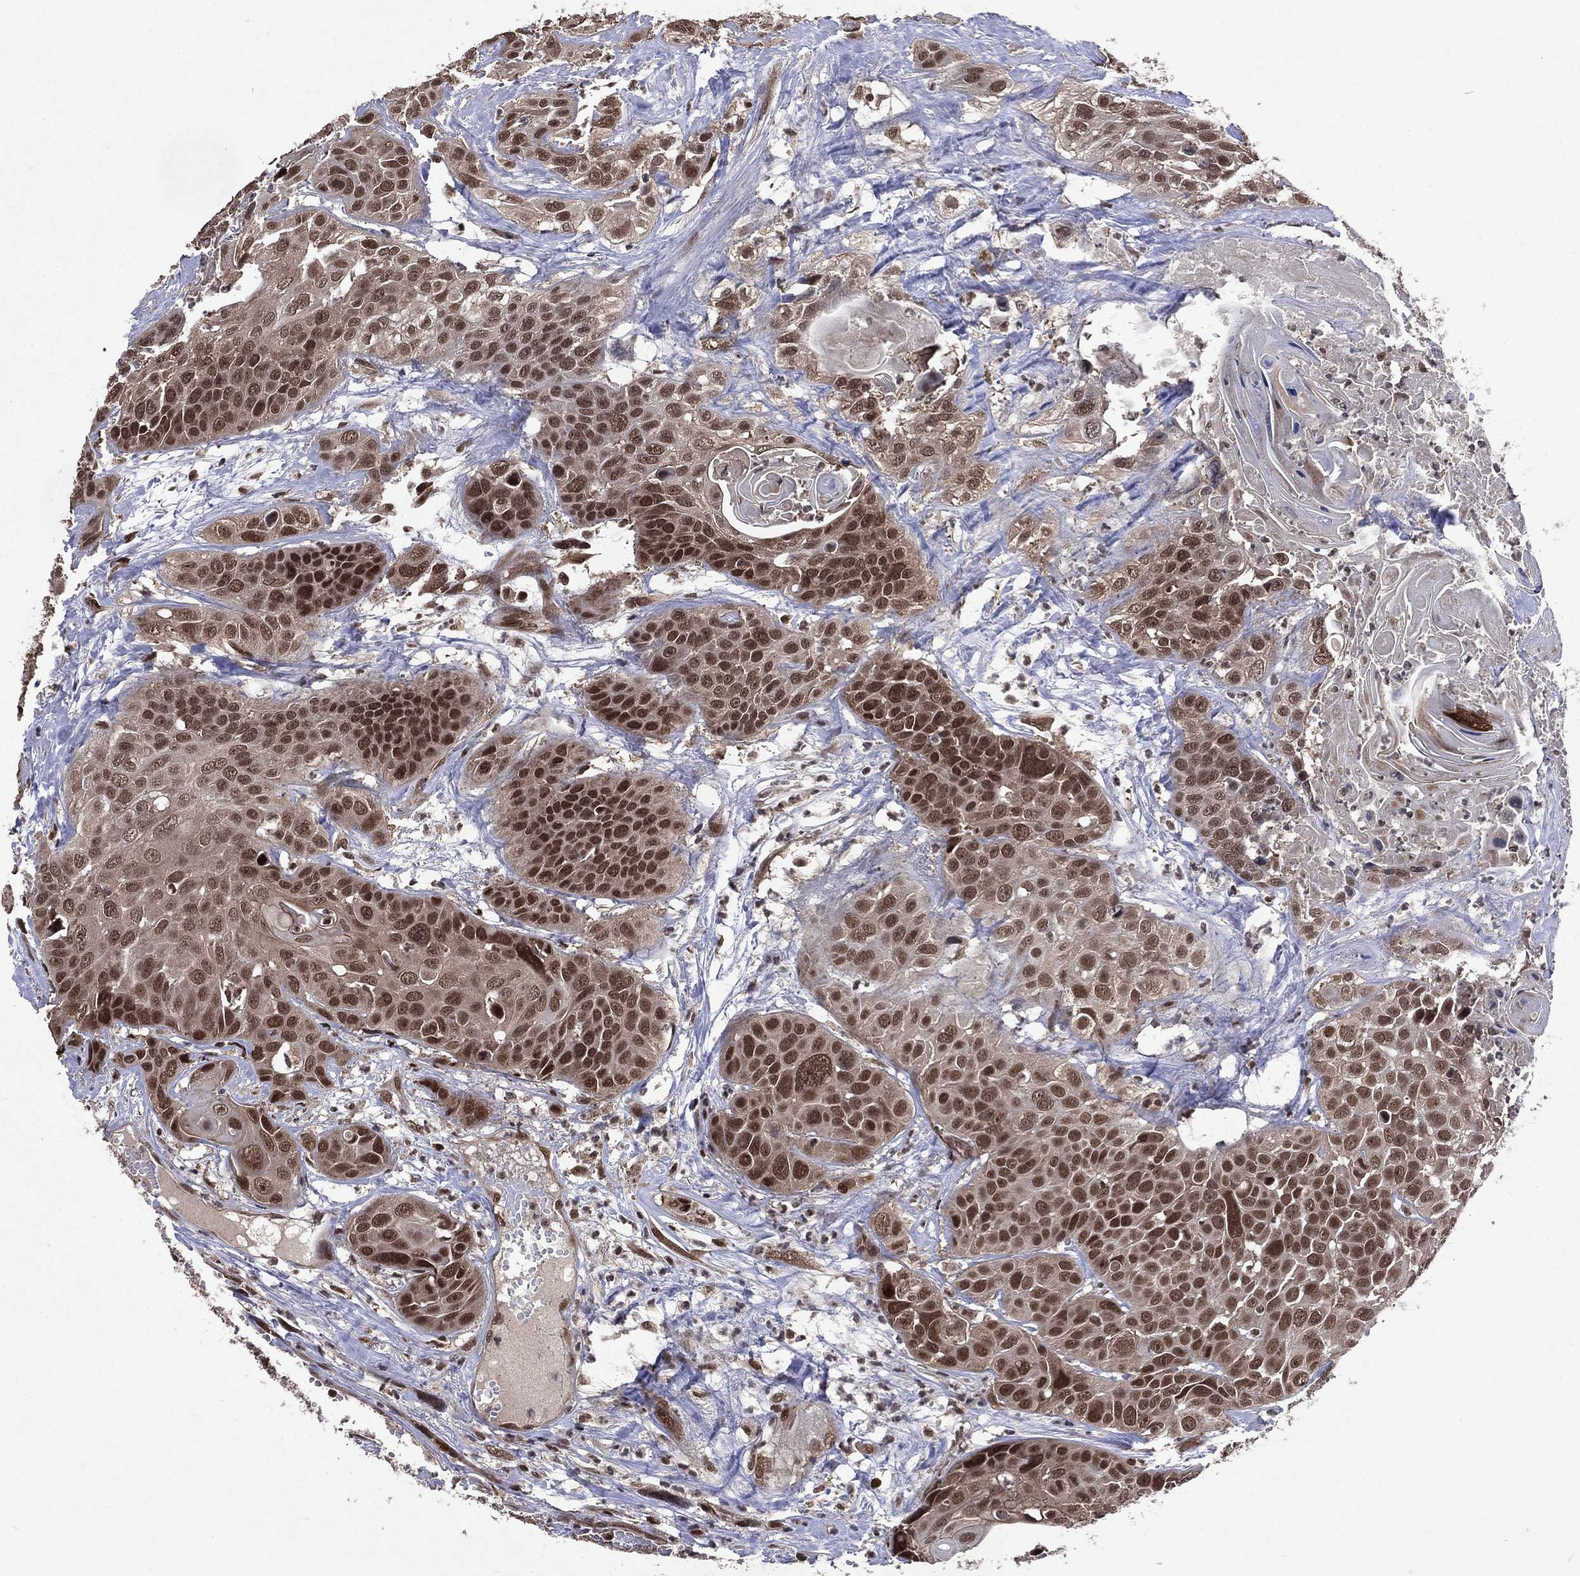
{"staining": {"intensity": "strong", "quantity": "25%-75%", "location": "nuclear"}, "tissue": "head and neck cancer", "cell_type": "Tumor cells", "image_type": "cancer", "snomed": [{"axis": "morphology", "description": "Squamous cell carcinoma, NOS"}, {"axis": "topography", "description": "Oral tissue"}, {"axis": "topography", "description": "Head-Neck"}], "caption": "Head and neck cancer stained for a protein (brown) demonstrates strong nuclear positive staining in approximately 25%-75% of tumor cells.", "gene": "DMAP1", "patient": {"sex": "male", "age": 56}}